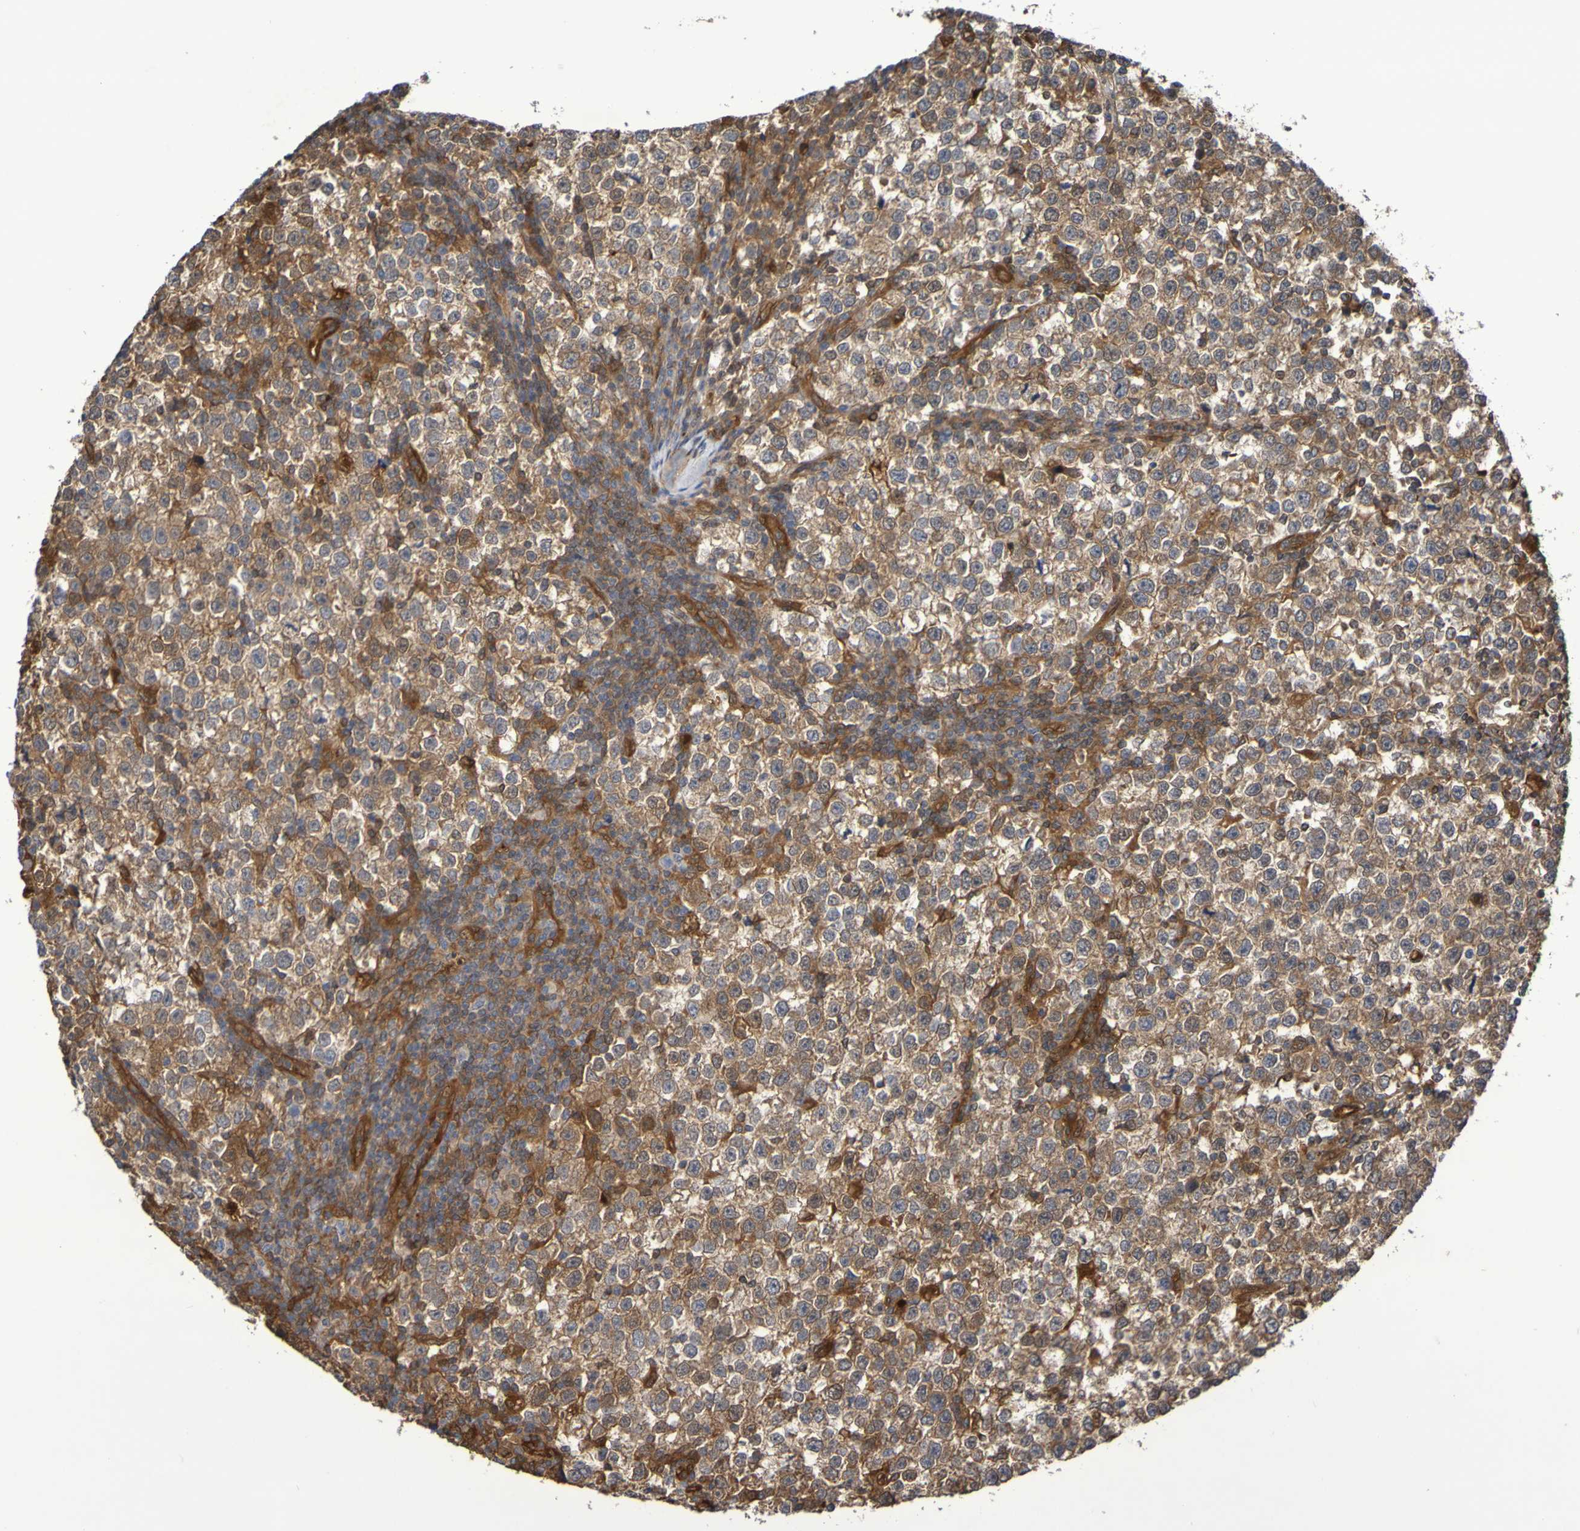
{"staining": {"intensity": "moderate", "quantity": ">75%", "location": "cytoplasmic/membranous"}, "tissue": "testis cancer", "cell_type": "Tumor cells", "image_type": "cancer", "snomed": [{"axis": "morphology", "description": "Seminoma, NOS"}, {"axis": "topography", "description": "Testis"}], "caption": "This is a histology image of IHC staining of seminoma (testis), which shows moderate expression in the cytoplasmic/membranous of tumor cells.", "gene": "SERPINB6", "patient": {"sex": "male", "age": 43}}